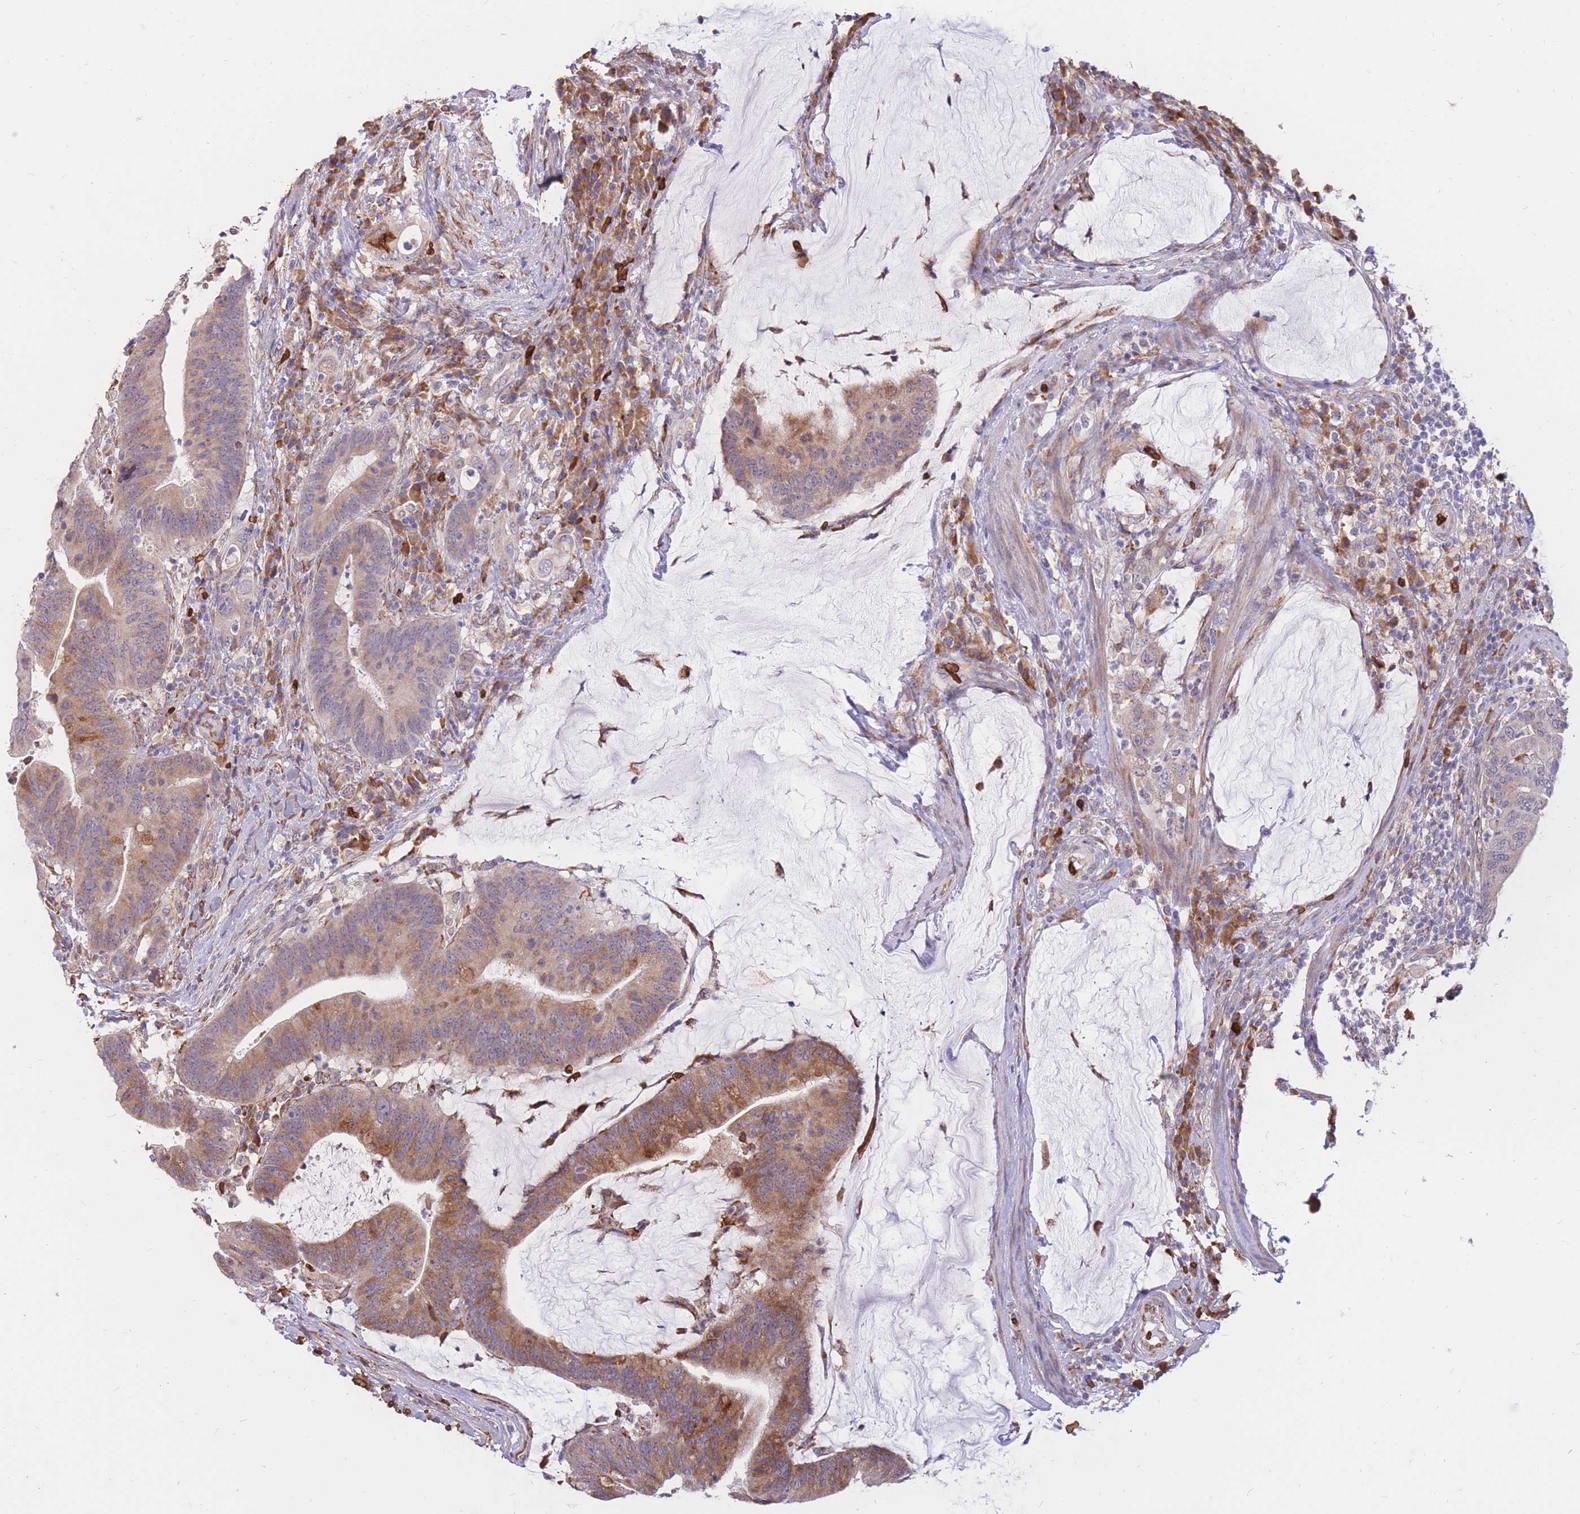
{"staining": {"intensity": "moderate", "quantity": "25%-75%", "location": "cytoplasmic/membranous"}, "tissue": "colorectal cancer", "cell_type": "Tumor cells", "image_type": "cancer", "snomed": [{"axis": "morphology", "description": "Adenocarcinoma, NOS"}, {"axis": "topography", "description": "Colon"}], "caption": "Protein staining of colorectal adenocarcinoma tissue displays moderate cytoplasmic/membranous expression in approximately 25%-75% of tumor cells. Using DAB (brown) and hematoxylin (blue) stains, captured at high magnification using brightfield microscopy.", "gene": "ATP10D", "patient": {"sex": "female", "age": 66}}